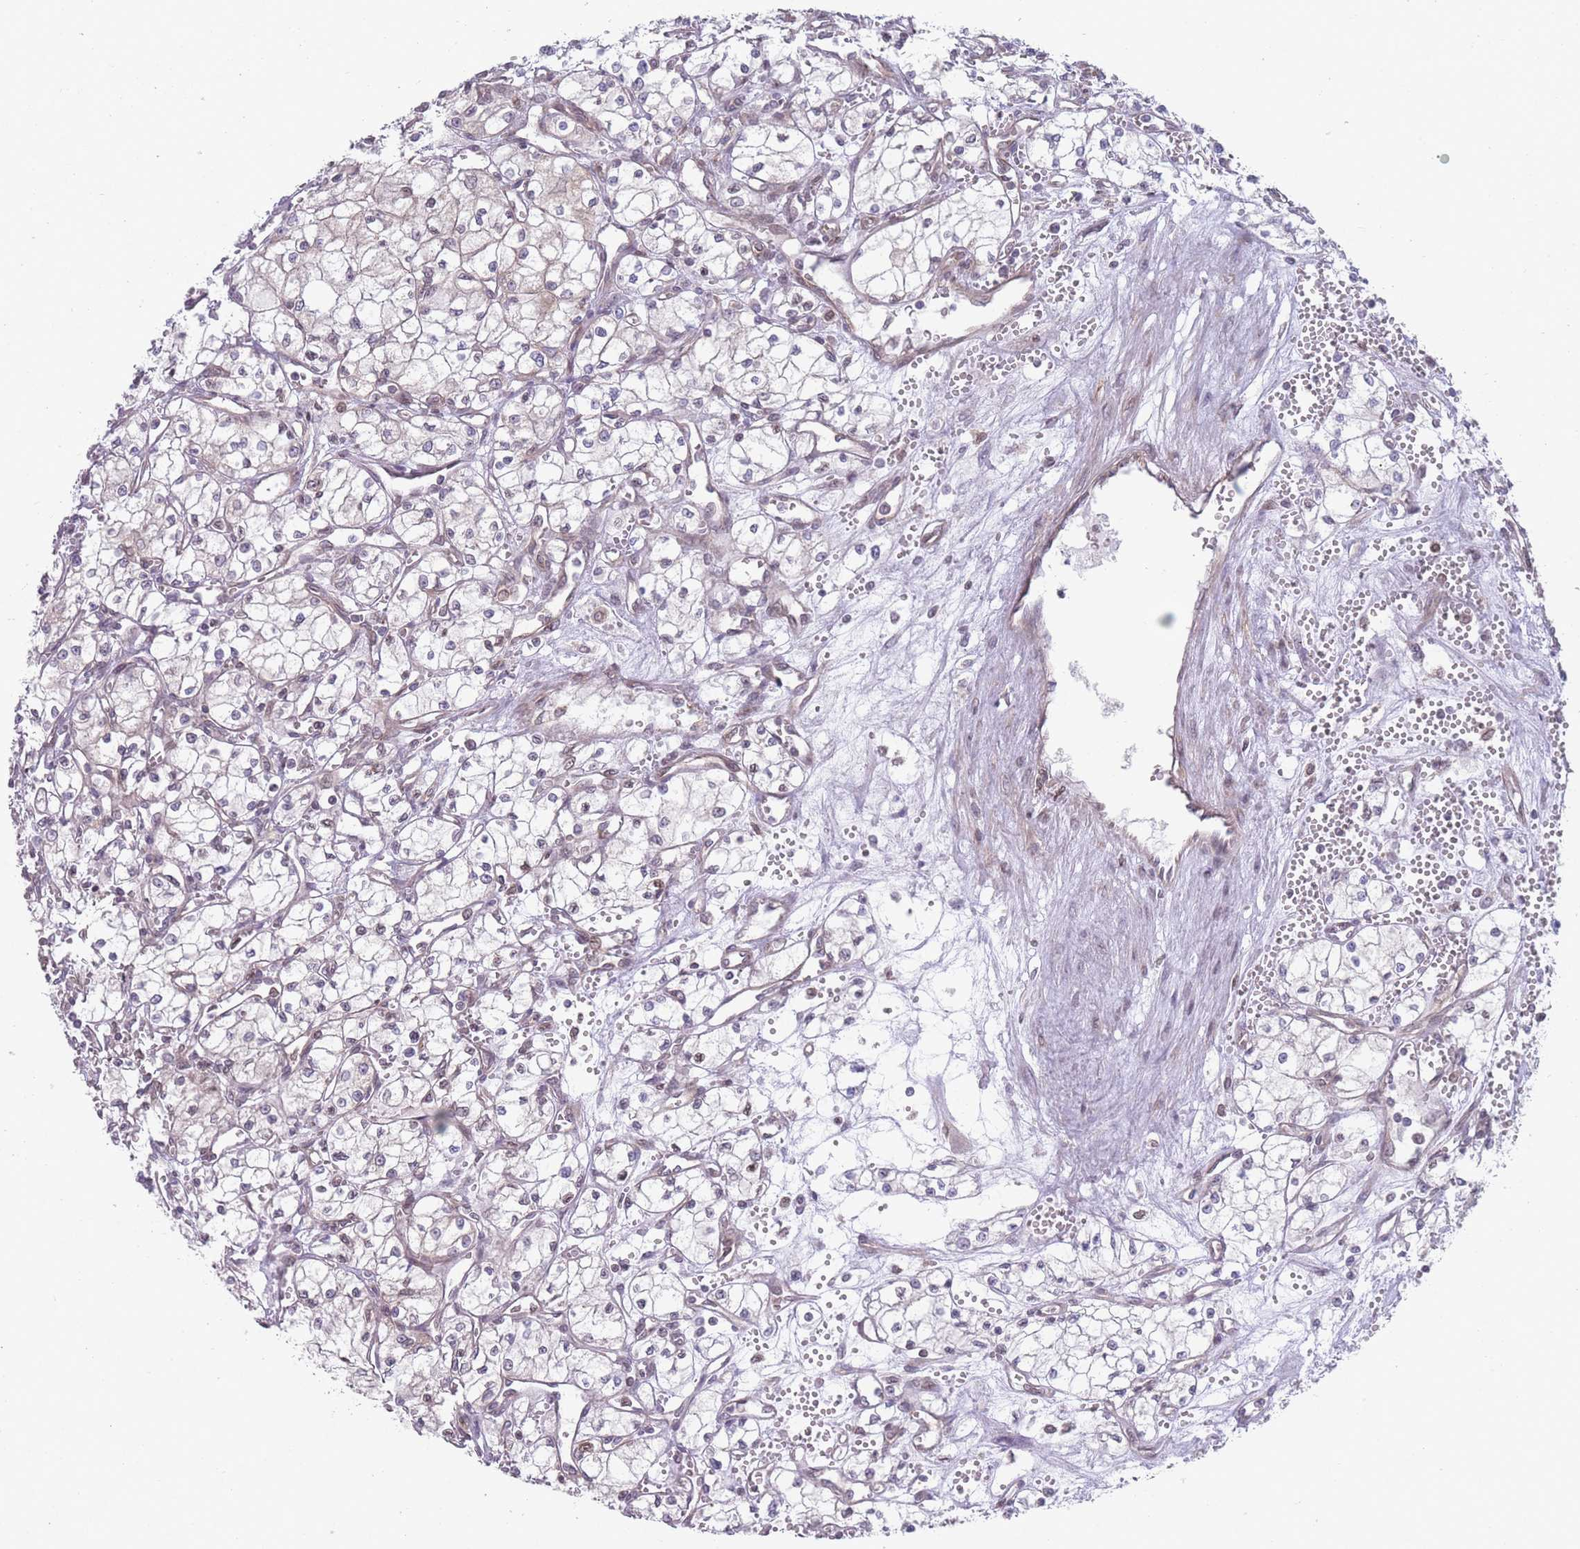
{"staining": {"intensity": "negative", "quantity": "none", "location": "none"}, "tissue": "renal cancer", "cell_type": "Tumor cells", "image_type": "cancer", "snomed": [{"axis": "morphology", "description": "Adenocarcinoma, NOS"}, {"axis": "topography", "description": "Kidney"}], "caption": "The immunohistochemistry (IHC) micrograph has no significant positivity in tumor cells of renal cancer tissue.", "gene": "VRK2", "patient": {"sex": "male", "age": 59}}